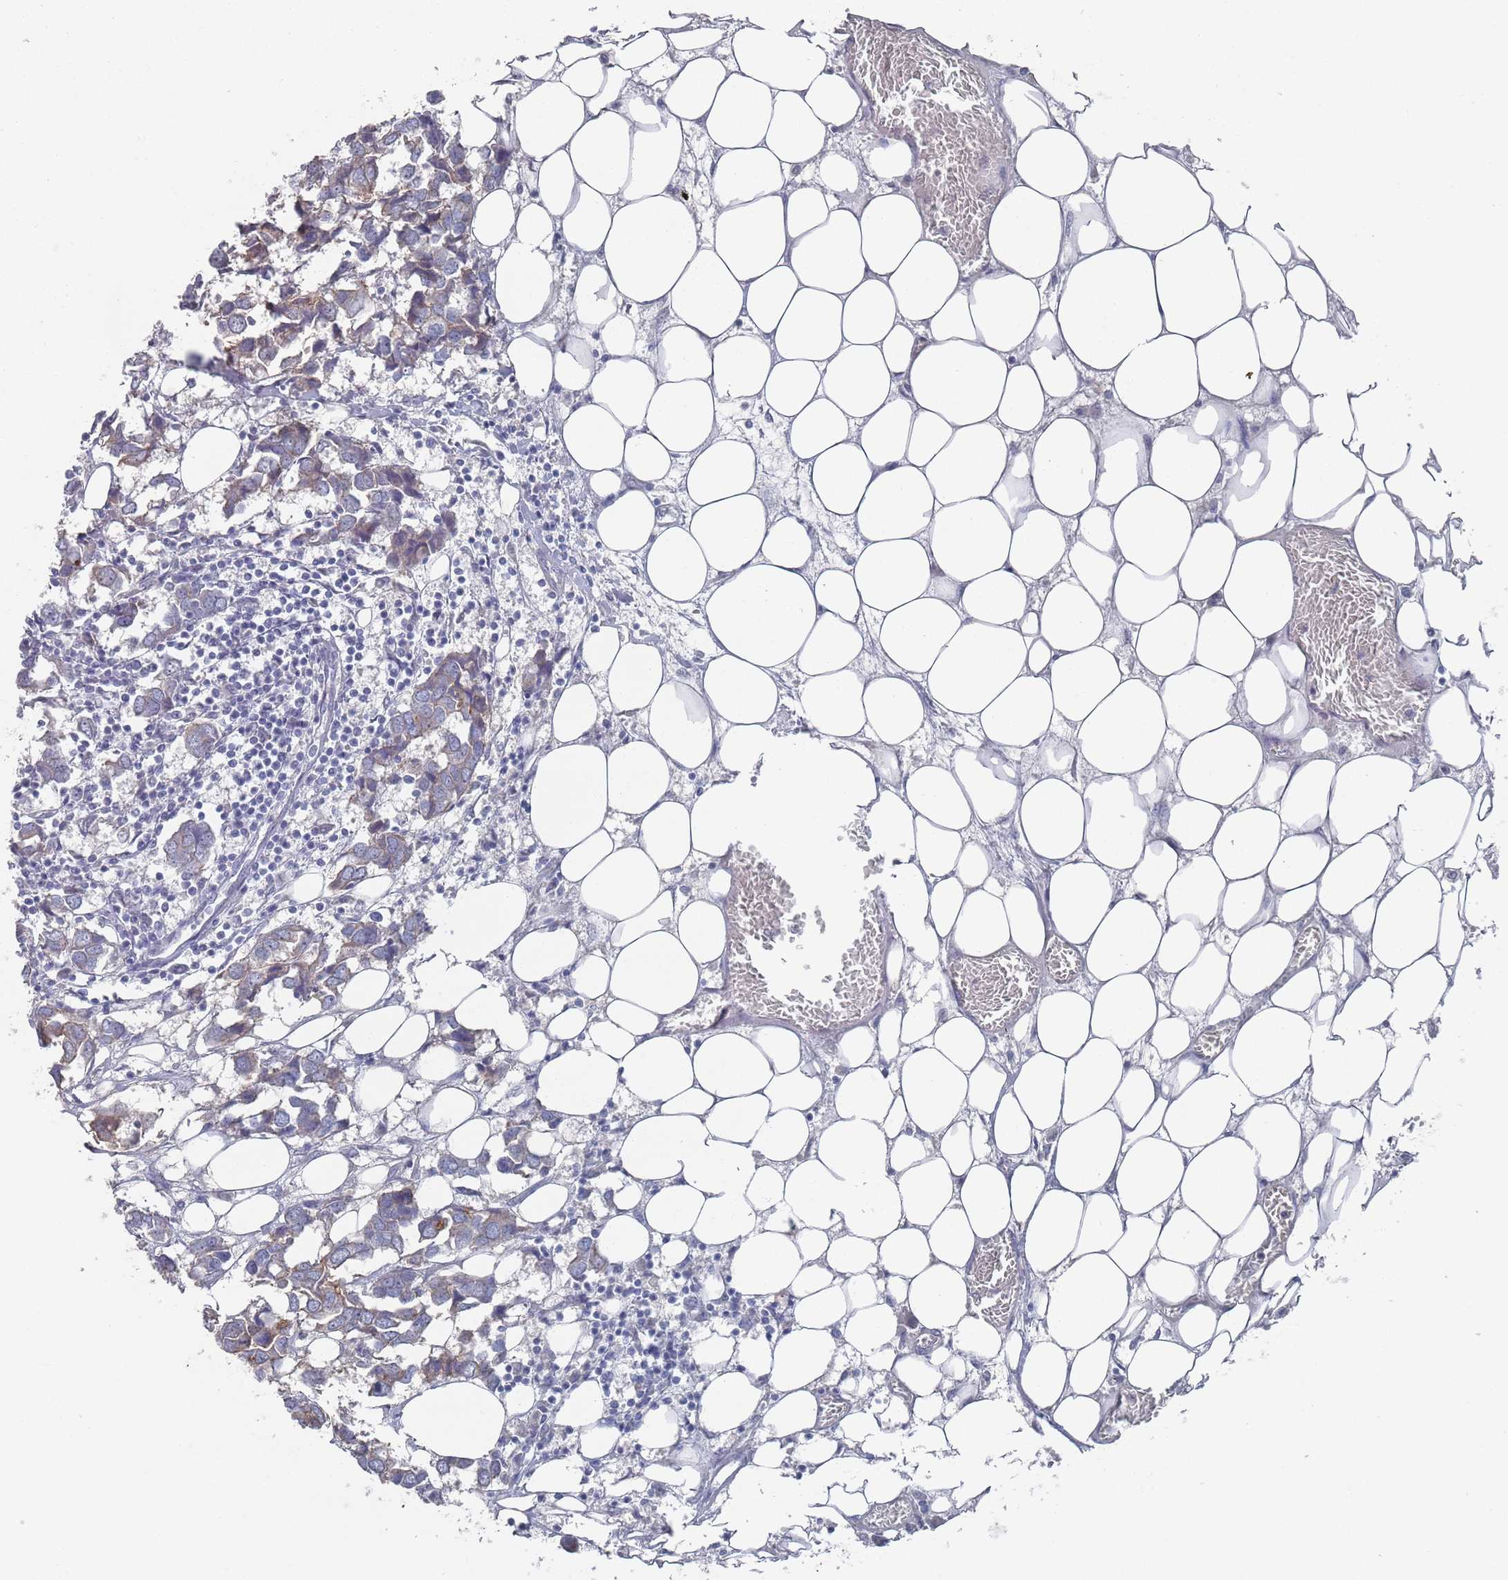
{"staining": {"intensity": "moderate", "quantity": "25%-75%", "location": "cytoplasmic/membranous"}, "tissue": "breast cancer", "cell_type": "Tumor cells", "image_type": "cancer", "snomed": [{"axis": "morphology", "description": "Duct carcinoma"}, {"axis": "topography", "description": "Breast"}], "caption": "Intraductal carcinoma (breast) stained for a protein reveals moderate cytoplasmic/membranous positivity in tumor cells. (DAB (3,3'-diaminobenzidine) IHC with brightfield microscopy, high magnification).", "gene": "PROM2", "patient": {"sex": "female", "age": 83}}